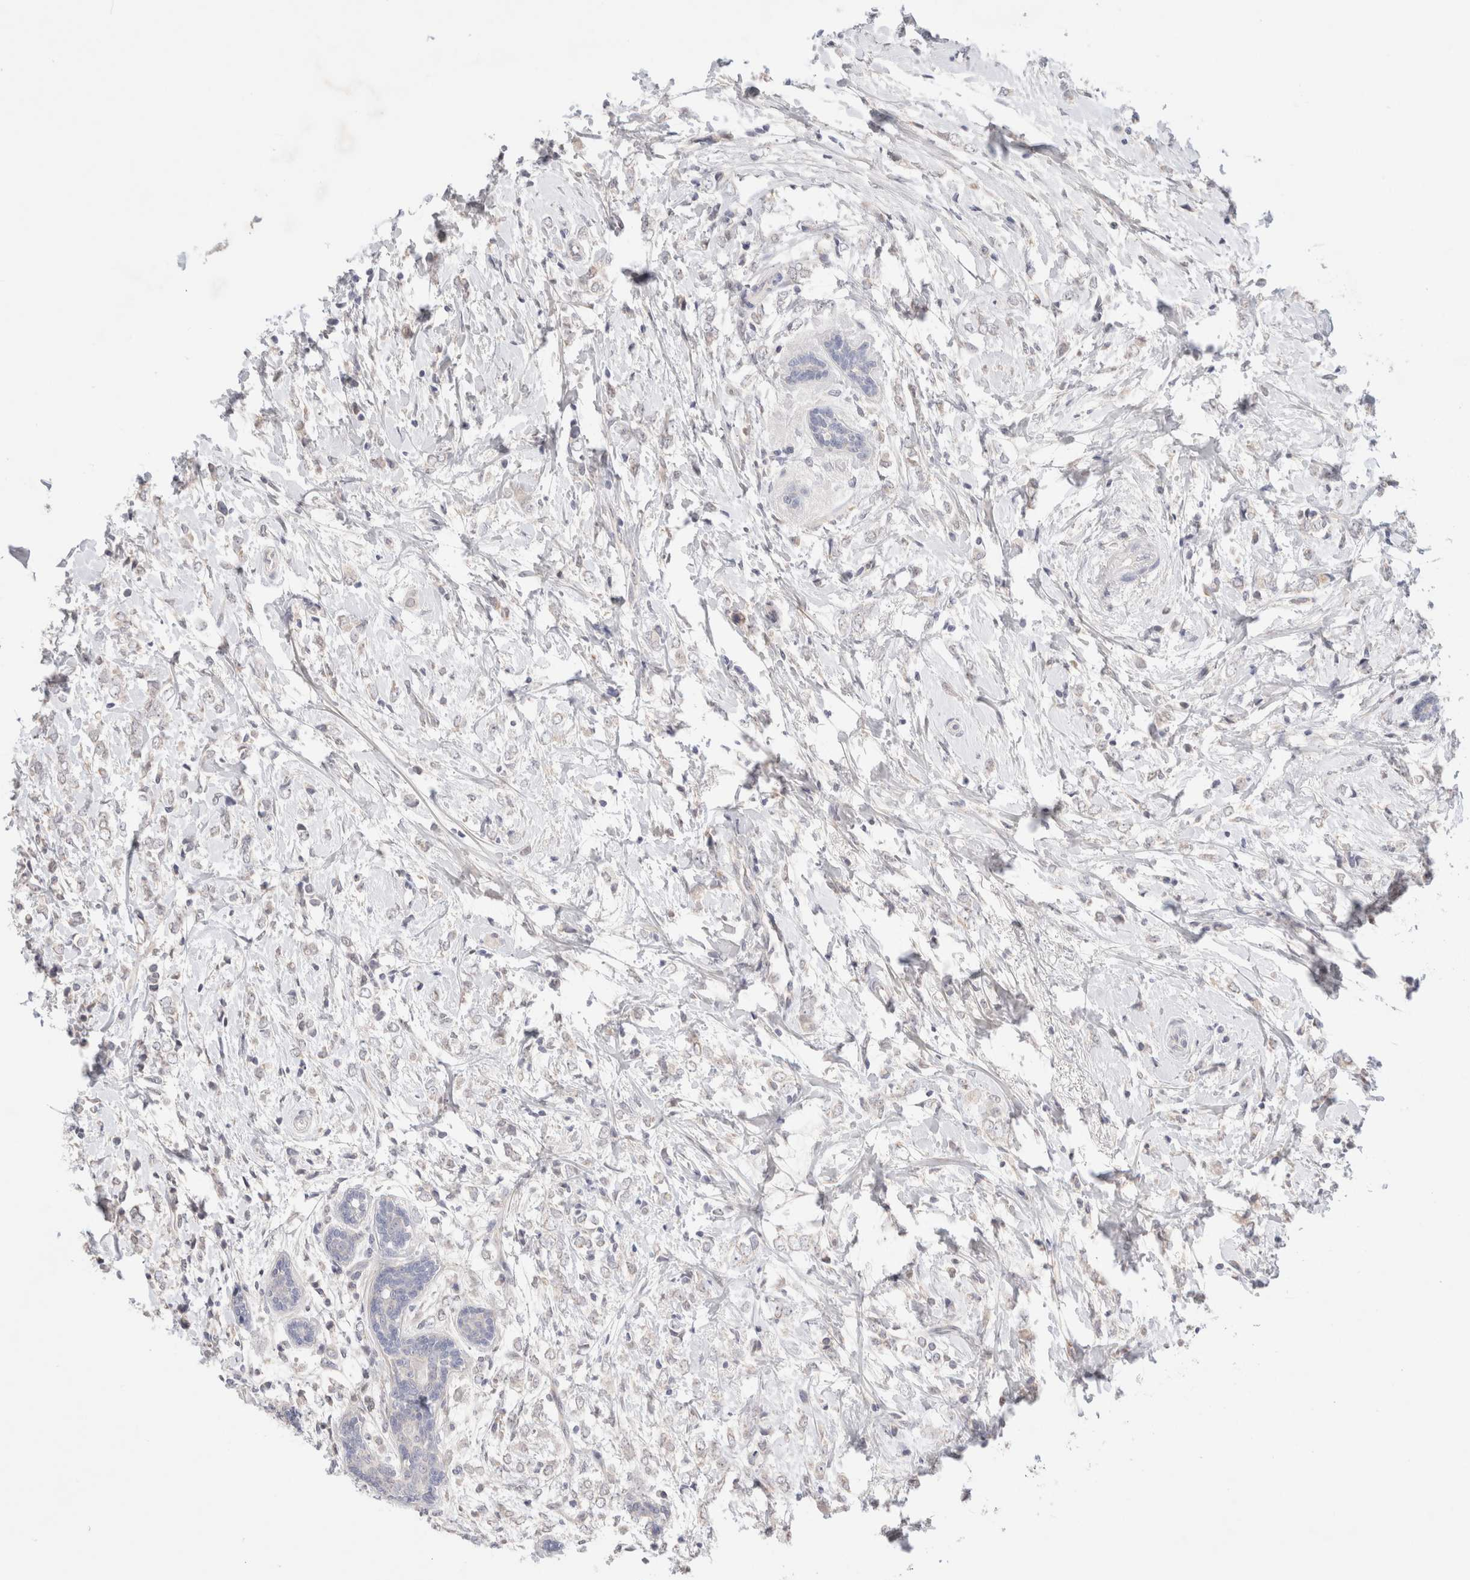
{"staining": {"intensity": "negative", "quantity": "none", "location": "none"}, "tissue": "breast cancer", "cell_type": "Tumor cells", "image_type": "cancer", "snomed": [{"axis": "morphology", "description": "Normal tissue, NOS"}, {"axis": "morphology", "description": "Lobular carcinoma"}, {"axis": "topography", "description": "Breast"}], "caption": "Photomicrograph shows no significant protein staining in tumor cells of breast cancer (lobular carcinoma).", "gene": "SPATA20", "patient": {"sex": "female", "age": 47}}